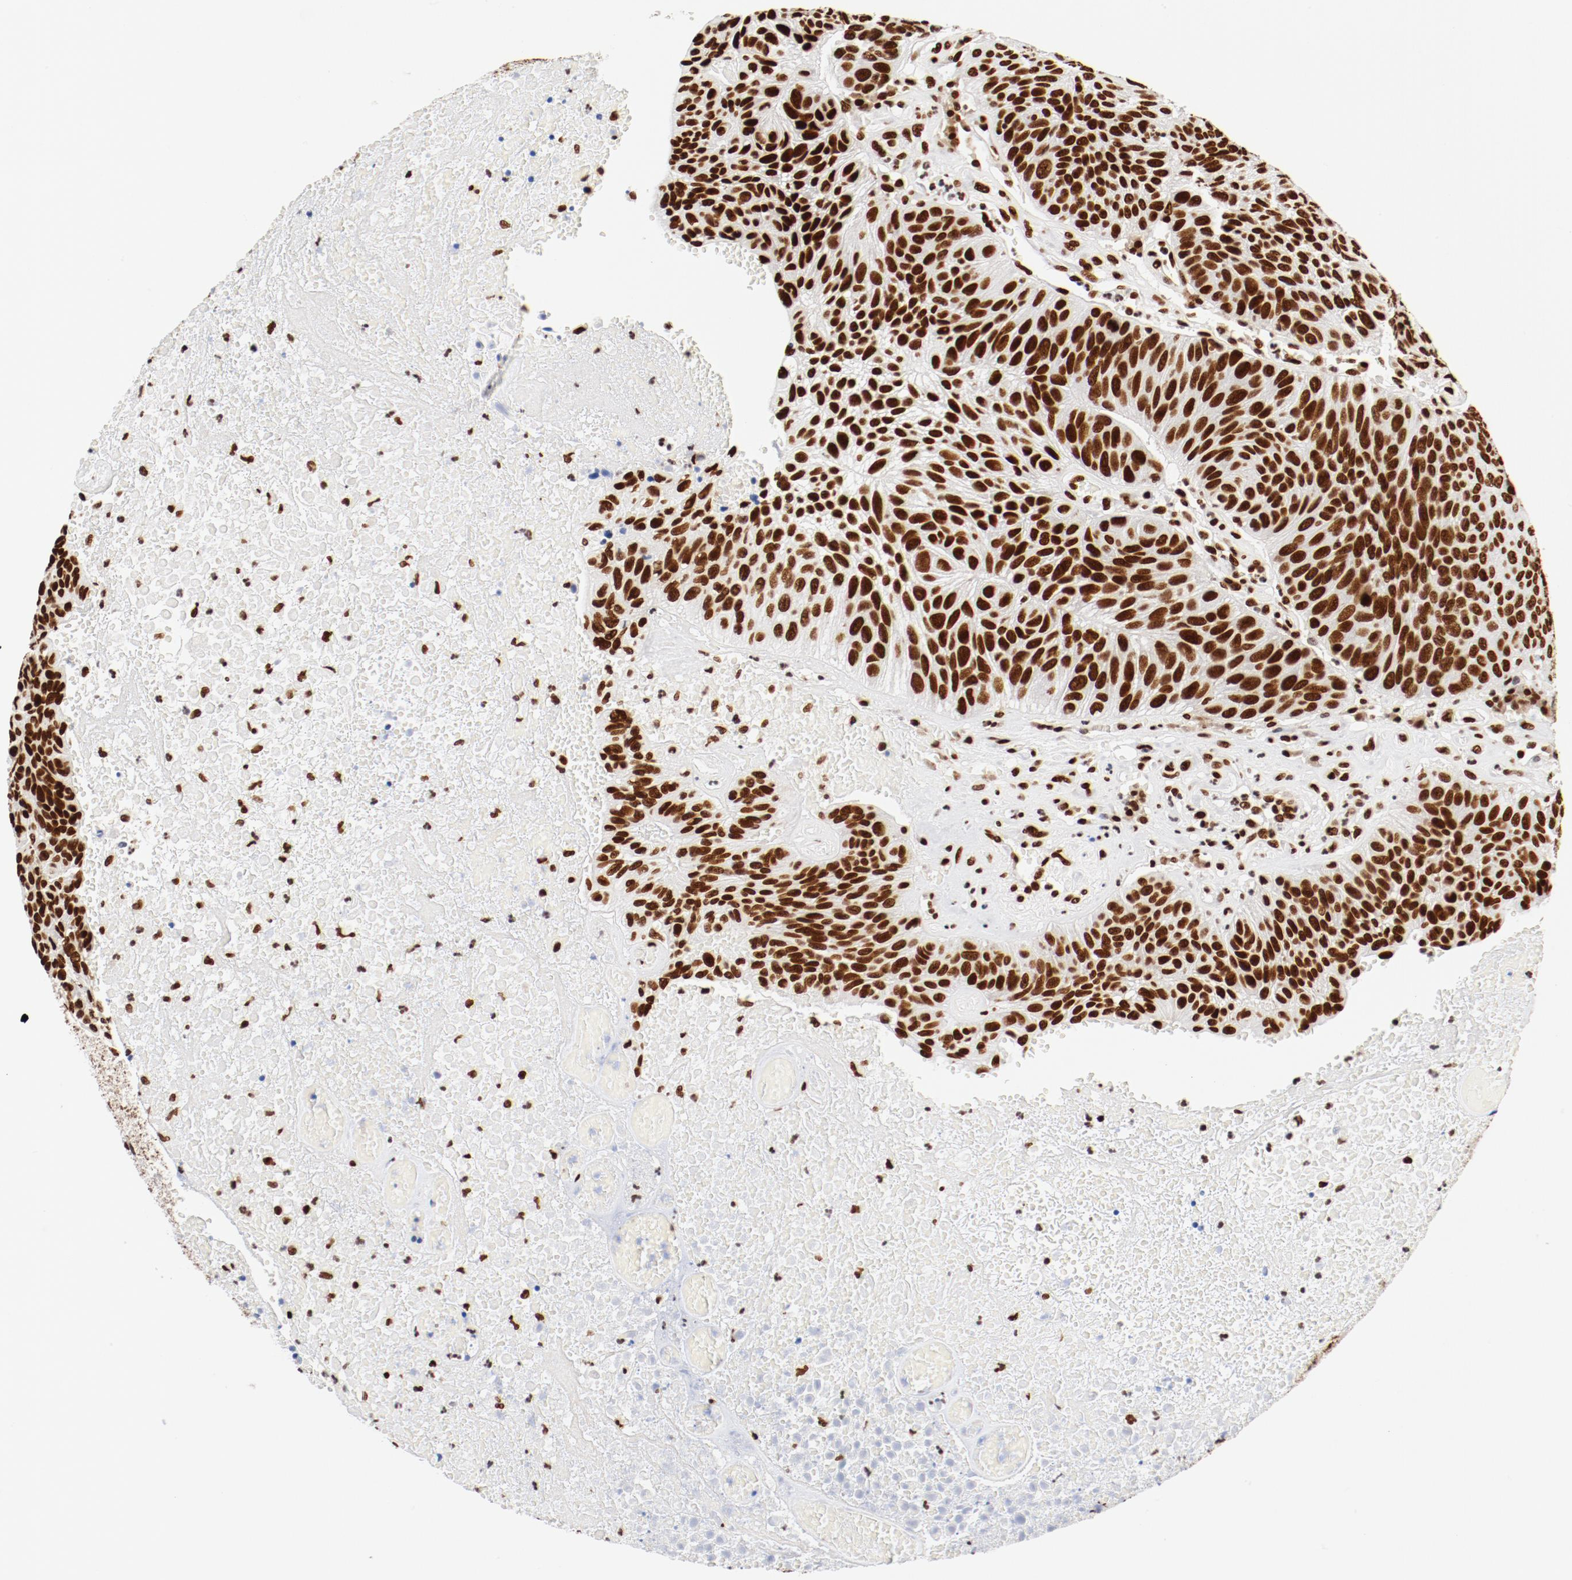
{"staining": {"intensity": "strong", "quantity": ">75%", "location": "nuclear"}, "tissue": "urothelial cancer", "cell_type": "Tumor cells", "image_type": "cancer", "snomed": [{"axis": "morphology", "description": "Urothelial carcinoma, High grade"}, {"axis": "topography", "description": "Urinary bladder"}], "caption": "Immunohistochemistry (IHC) staining of urothelial carcinoma (high-grade), which demonstrates high levels of strong nuclear expression in about >75% of tumor cells indicating strong nuclear protein staining. The staining was performed using DAB (3,3'-diaminobenzidine) (brown) for protein detection and nuclei were counterstained in hematoxylin (blue).", "gene": "CTBP1", "patient": {"sex": "male", "age": 66}}